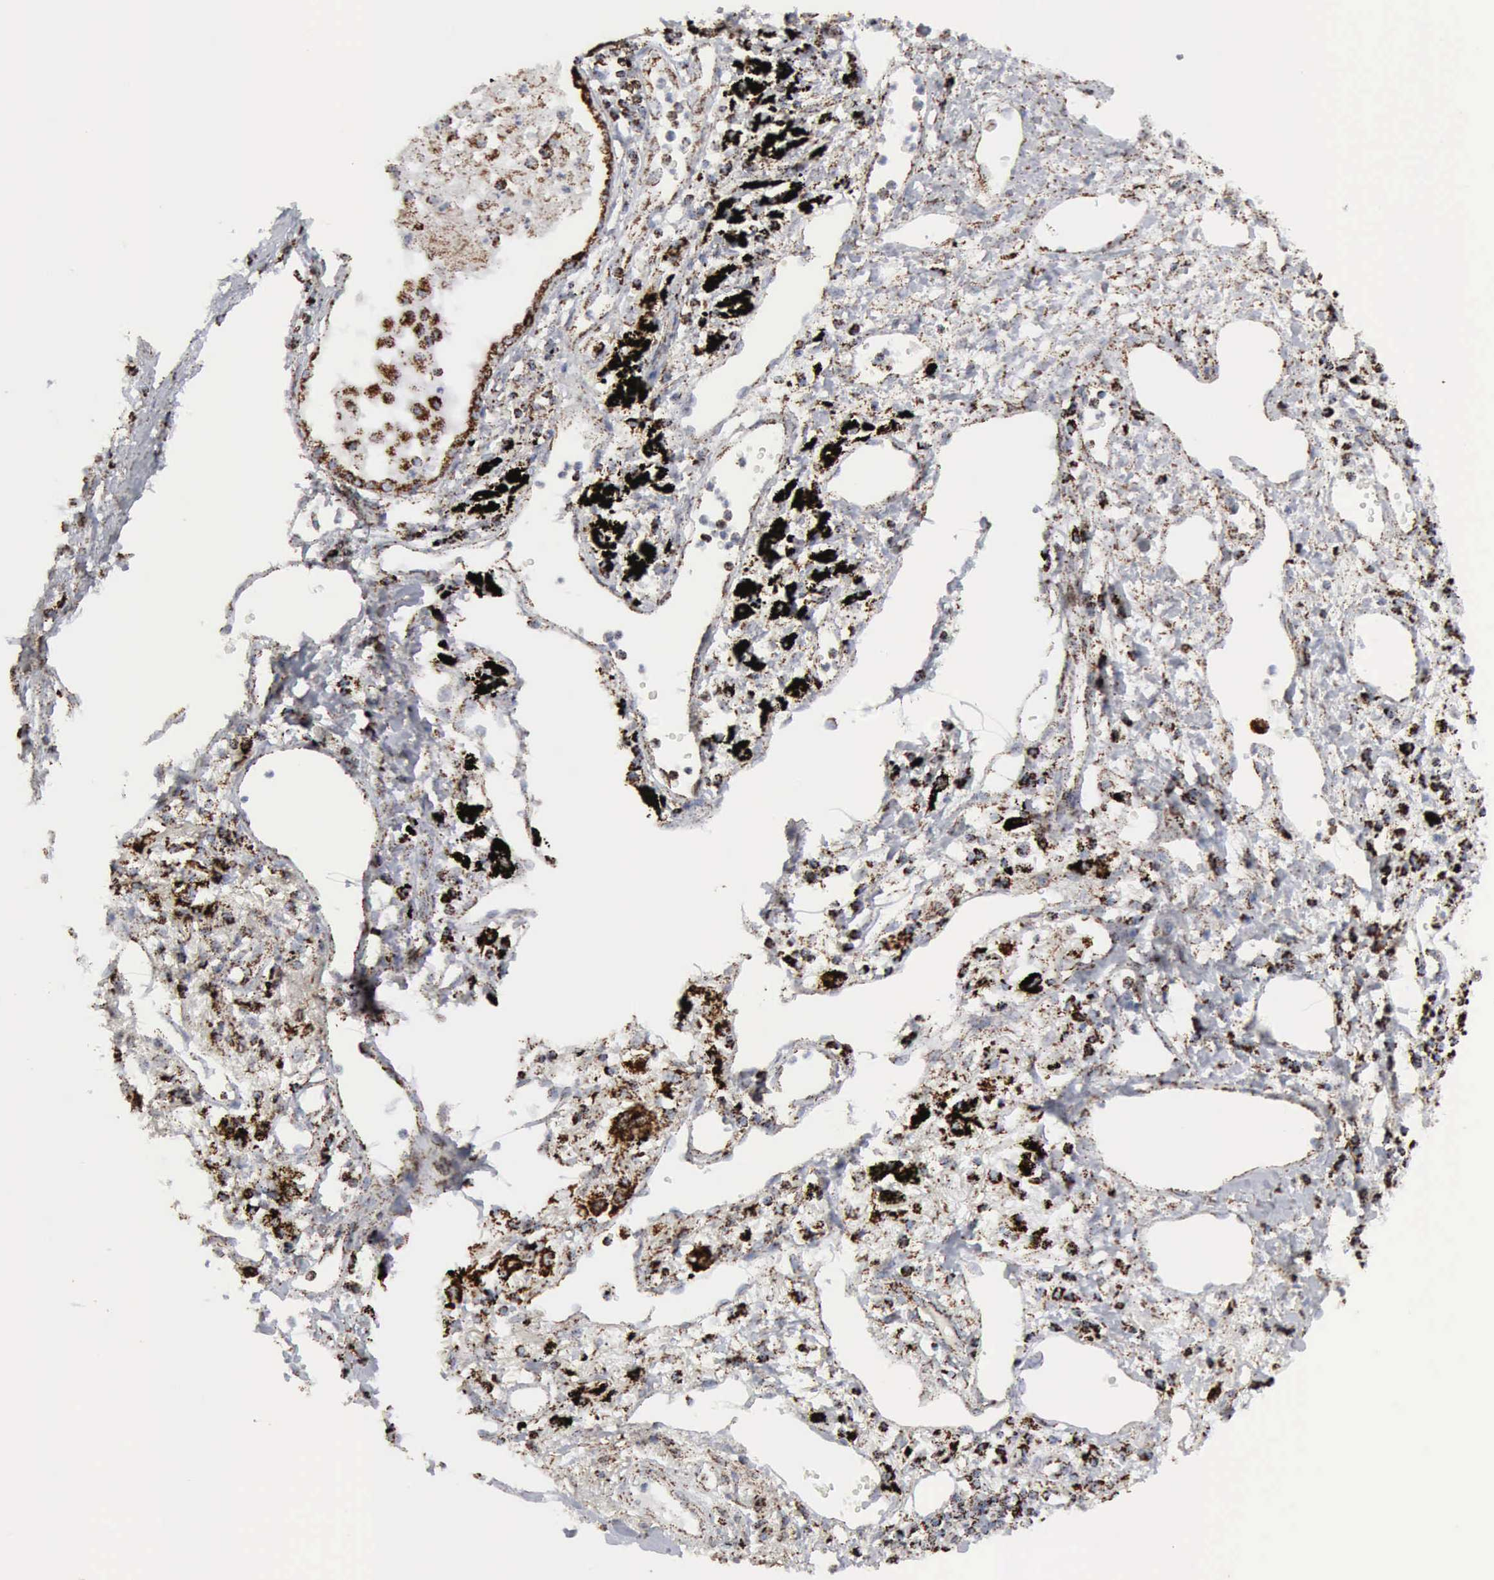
{"staining": {"intensity": "moderate", "quantity": ">75%", "location": "cytoplasmic/membranous"}, "tissue": "lung cancer", "cell_type": "Tumor cells", "image_type": "cancer", "snomed": [{"axis": "morphology", "description": "Squamous cell carcinoma, NOS"}, {"axis": "topography", "description": "Lung"}], "caption": "High-magnification brightfield microscopy of lung cancer stained with DAB (brown) and counterstained with hematoxylin (blue). tumor cells exhibit moderate cytoplasmic/membranous expression is identified in approximately>75% of cells.", "gene": "ACO2", "patient": {"sex": "male", "age": 71}}